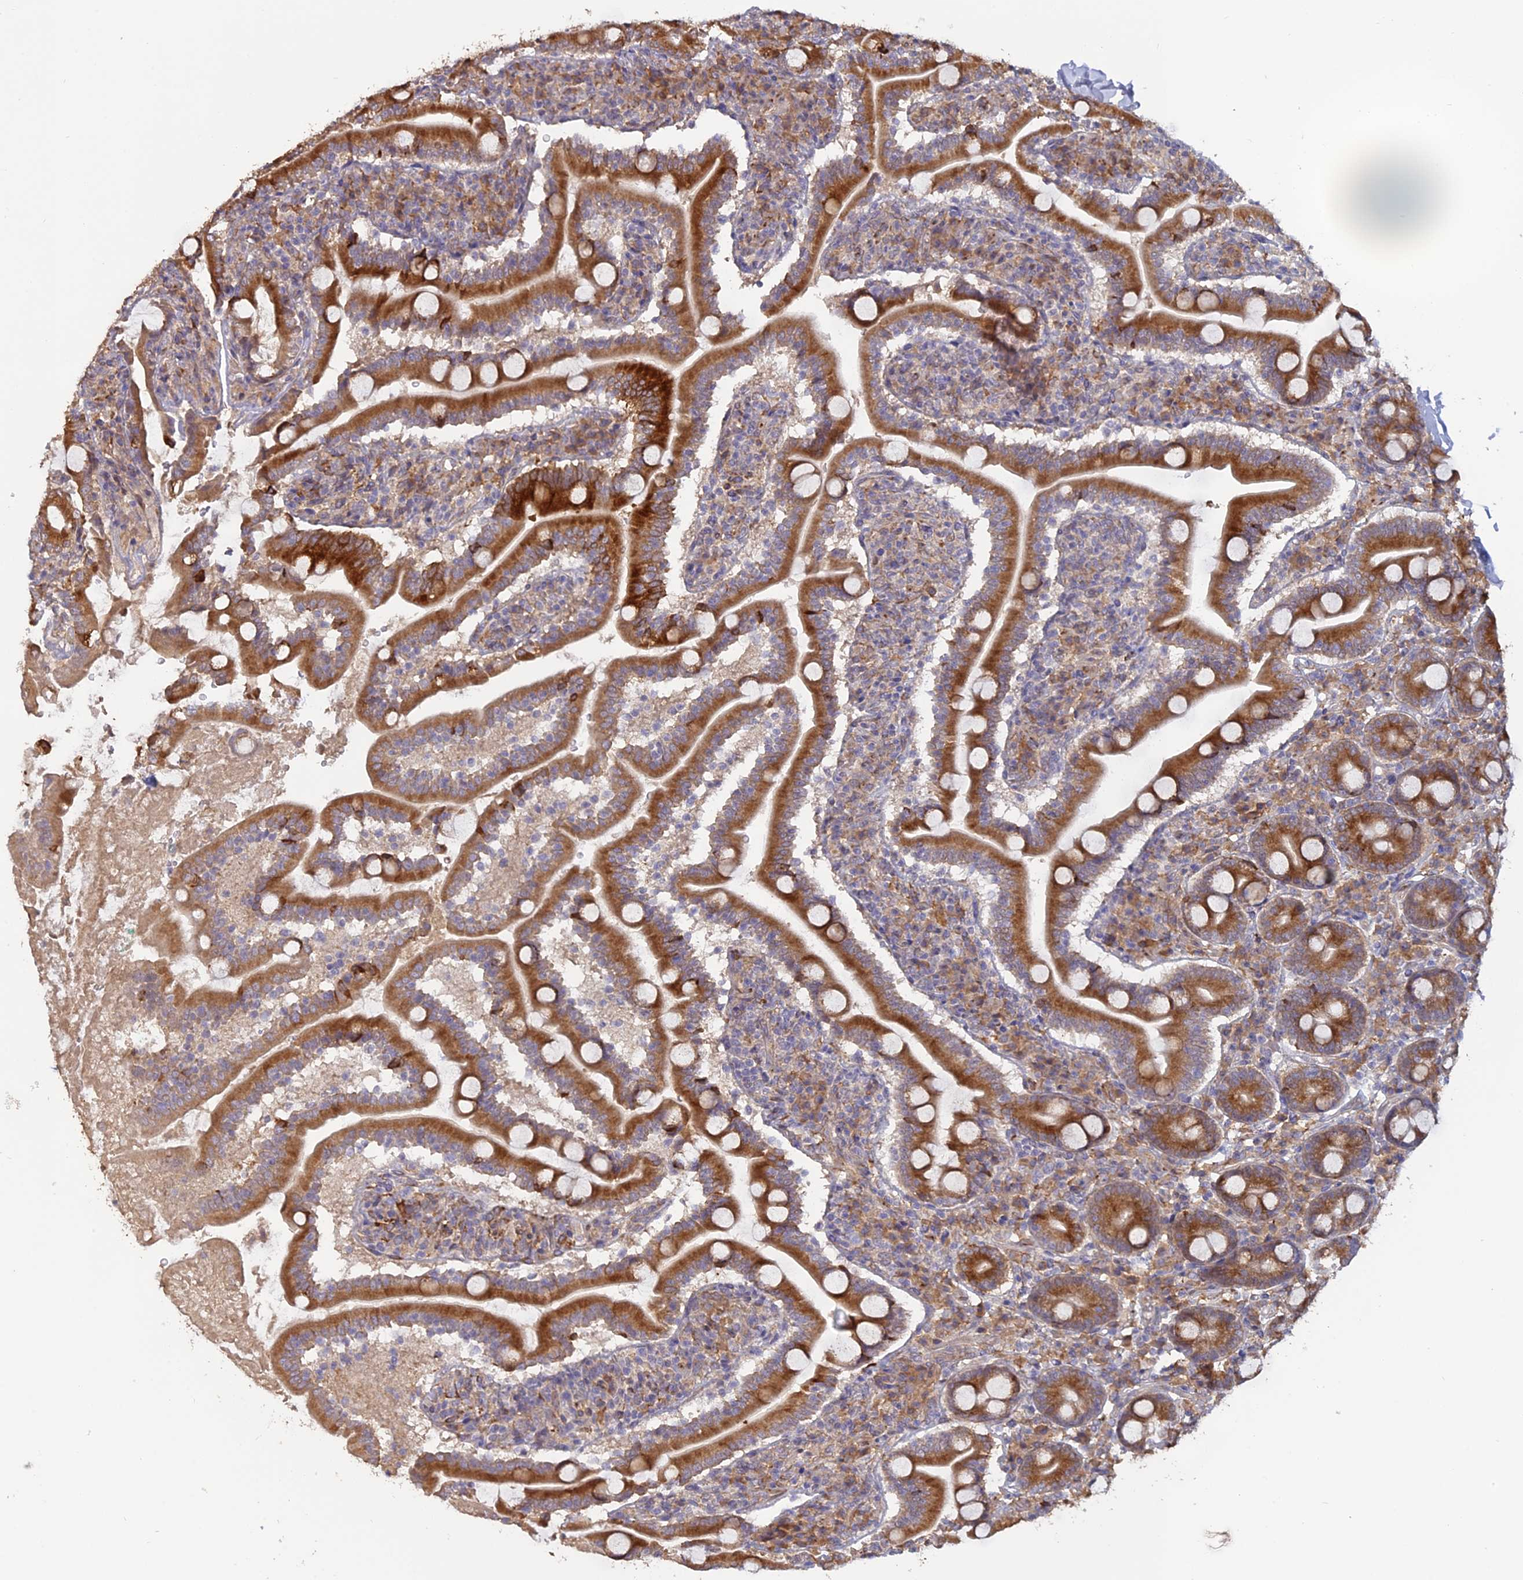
{"staining": {"intensity": "strong", "quantity": ">75%", "location": "cytoplasmic/membranous"}, "tissue": "duodenum", "cell_type": "Glandular cells", "image_type": "normal", "snomed": [{"axis": "morphology", "description": "Normal tissue, NOS"}, {"axis": "topography", "description": "Duodenum"}], "caption": "Protein positivity by immunohistochemistry displays strong cytoplasmic/membranous staining in approximately >75% of glandular cells in normal duodenum. Immunohistochemistry (ihc) stains the protein in brown and the nuclei are stained blue.", "gene": "PPIC", "patient": {"sex": "male", "age": 35}}